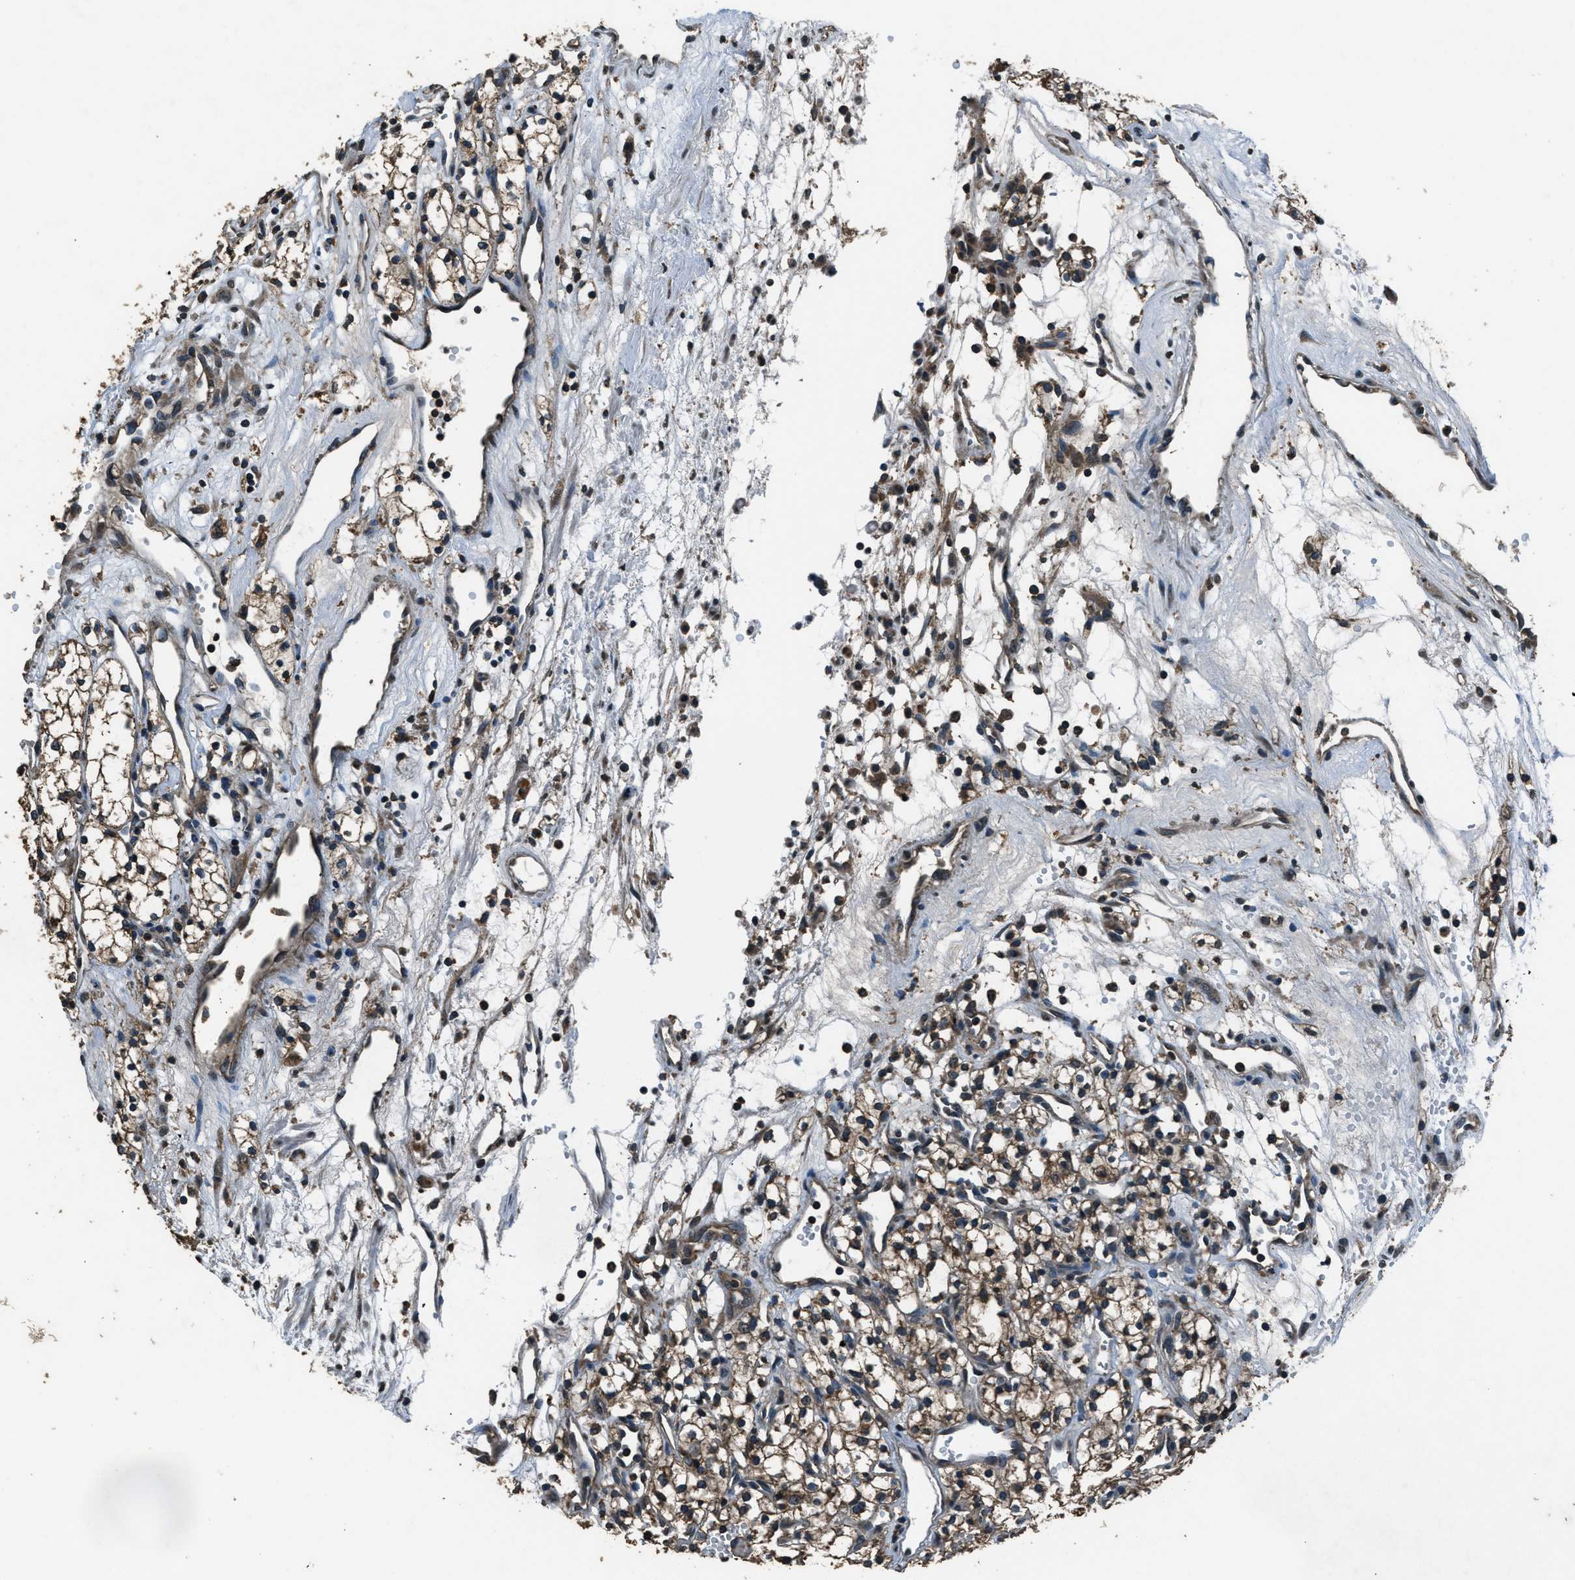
{"staining": {"intensity": "weak", "quantity": "<25%", "location": "cytoplasmic/membranous"}, "tissue": "renal cancer", "cell_type": "Tumor cells", "image_type": "cancer", "snomed": [{"axis": "morphology", "description": "Adenocarcinoma, NOS"}, {"axis": "topography", "description": "Kidney"}], "caption": "Human renal adenocarcinoma stained for a protein using immunohistochemistry (IHC) reveals no staining in tumor cells.", "gene": "SALL3", "patient": {"sex": "male", "age": 59}}